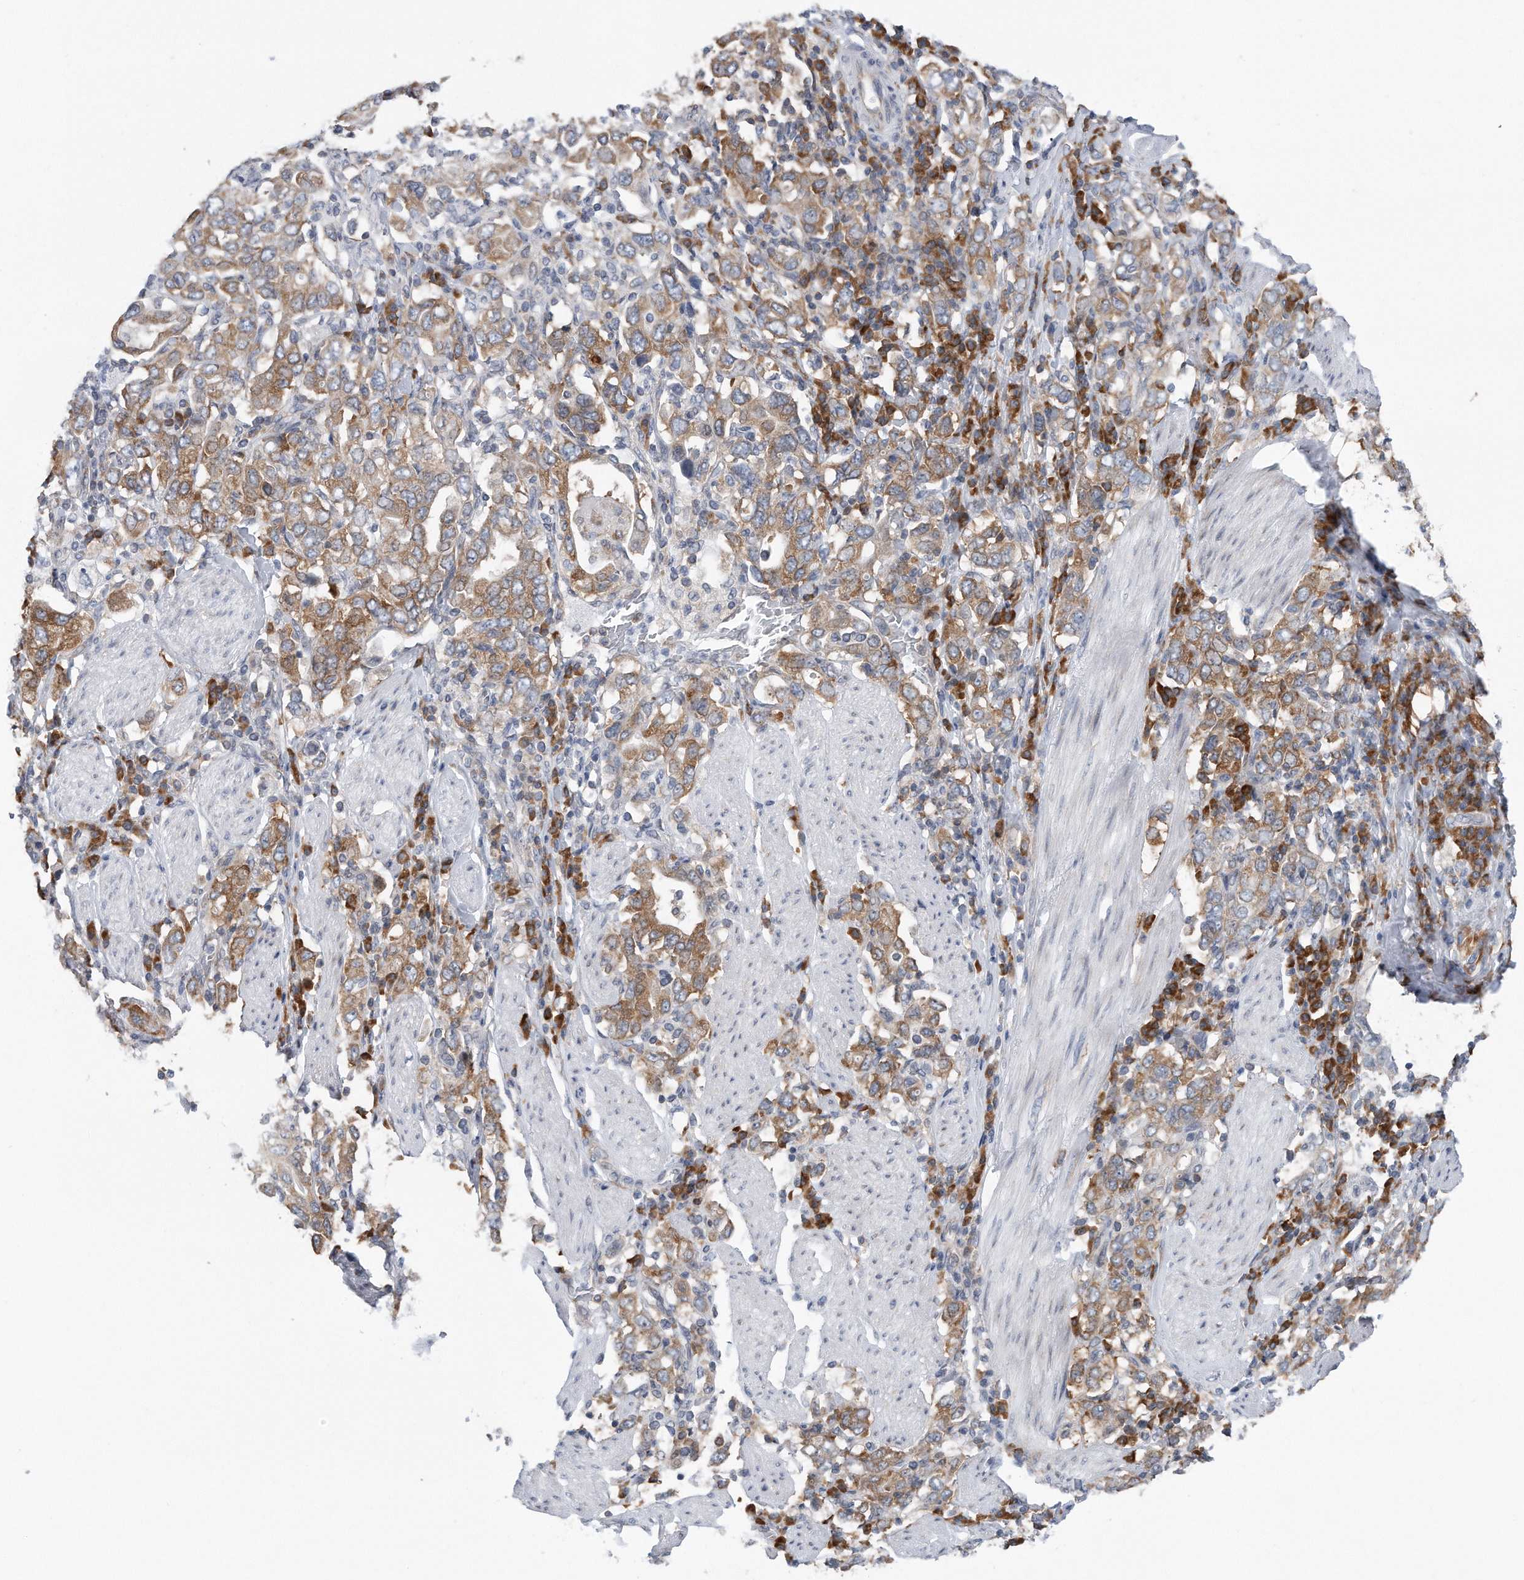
{"staining": {"intensity": "moderate", "quantity": ">75%", "location": "cytoplasmic/membranous"}, "tissue": "stomach cancer", "cell_type": "Tumor cells", "image_type": "cancer", "snomed": [{"axis": "morphology", "description": "Adenocarcinoma, NOS"}, {"axis": "topography", "description": "Stomach, upper"}], "caption": "Protein staining of stomach cancer tissue shows moderate cytoplasmic/membranous positivity in about >75% of tumor cells. (Brightfield microscopy of DAB IHC at high magnification).", "gene": "RPL26L1", "patient": {"sex": "male", "age": 62}}